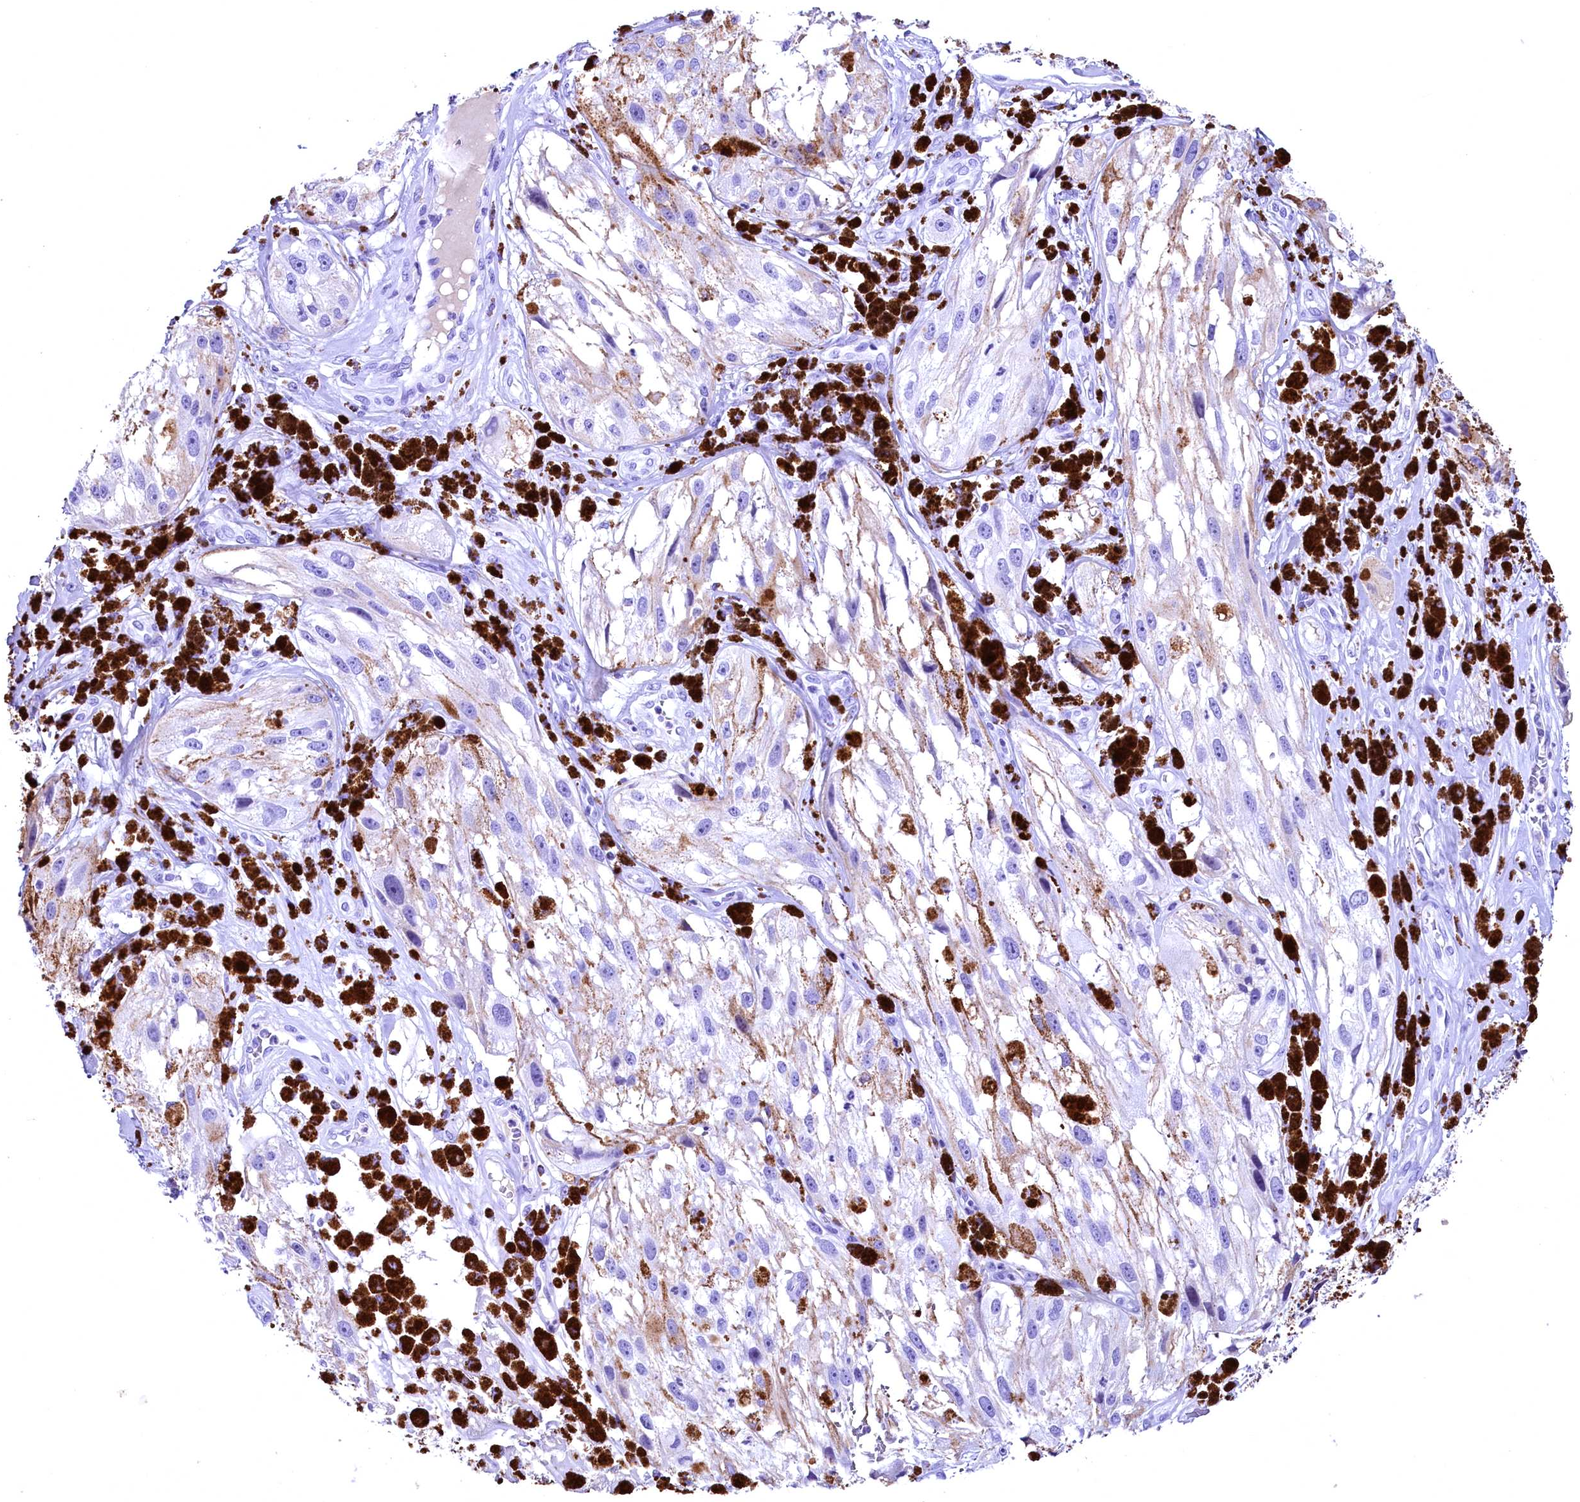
{"staining": {"intensity": "negative", "quantity": "none", "location": "none"}, "tissue": "melanoma", "cell_type": "Tumor cells", "image_type": "cancer", "snomed": [{"axis": "morphology", "description": "Malignant melanoma, NOS"}, {"axis": "topography", "description": "Skin"}], "caption": "The micrograph reveals no staining of tumor cells in malignant melanoma.", "gene": "SKIDA1", "patient": {"sex": "male", "age": 88}}